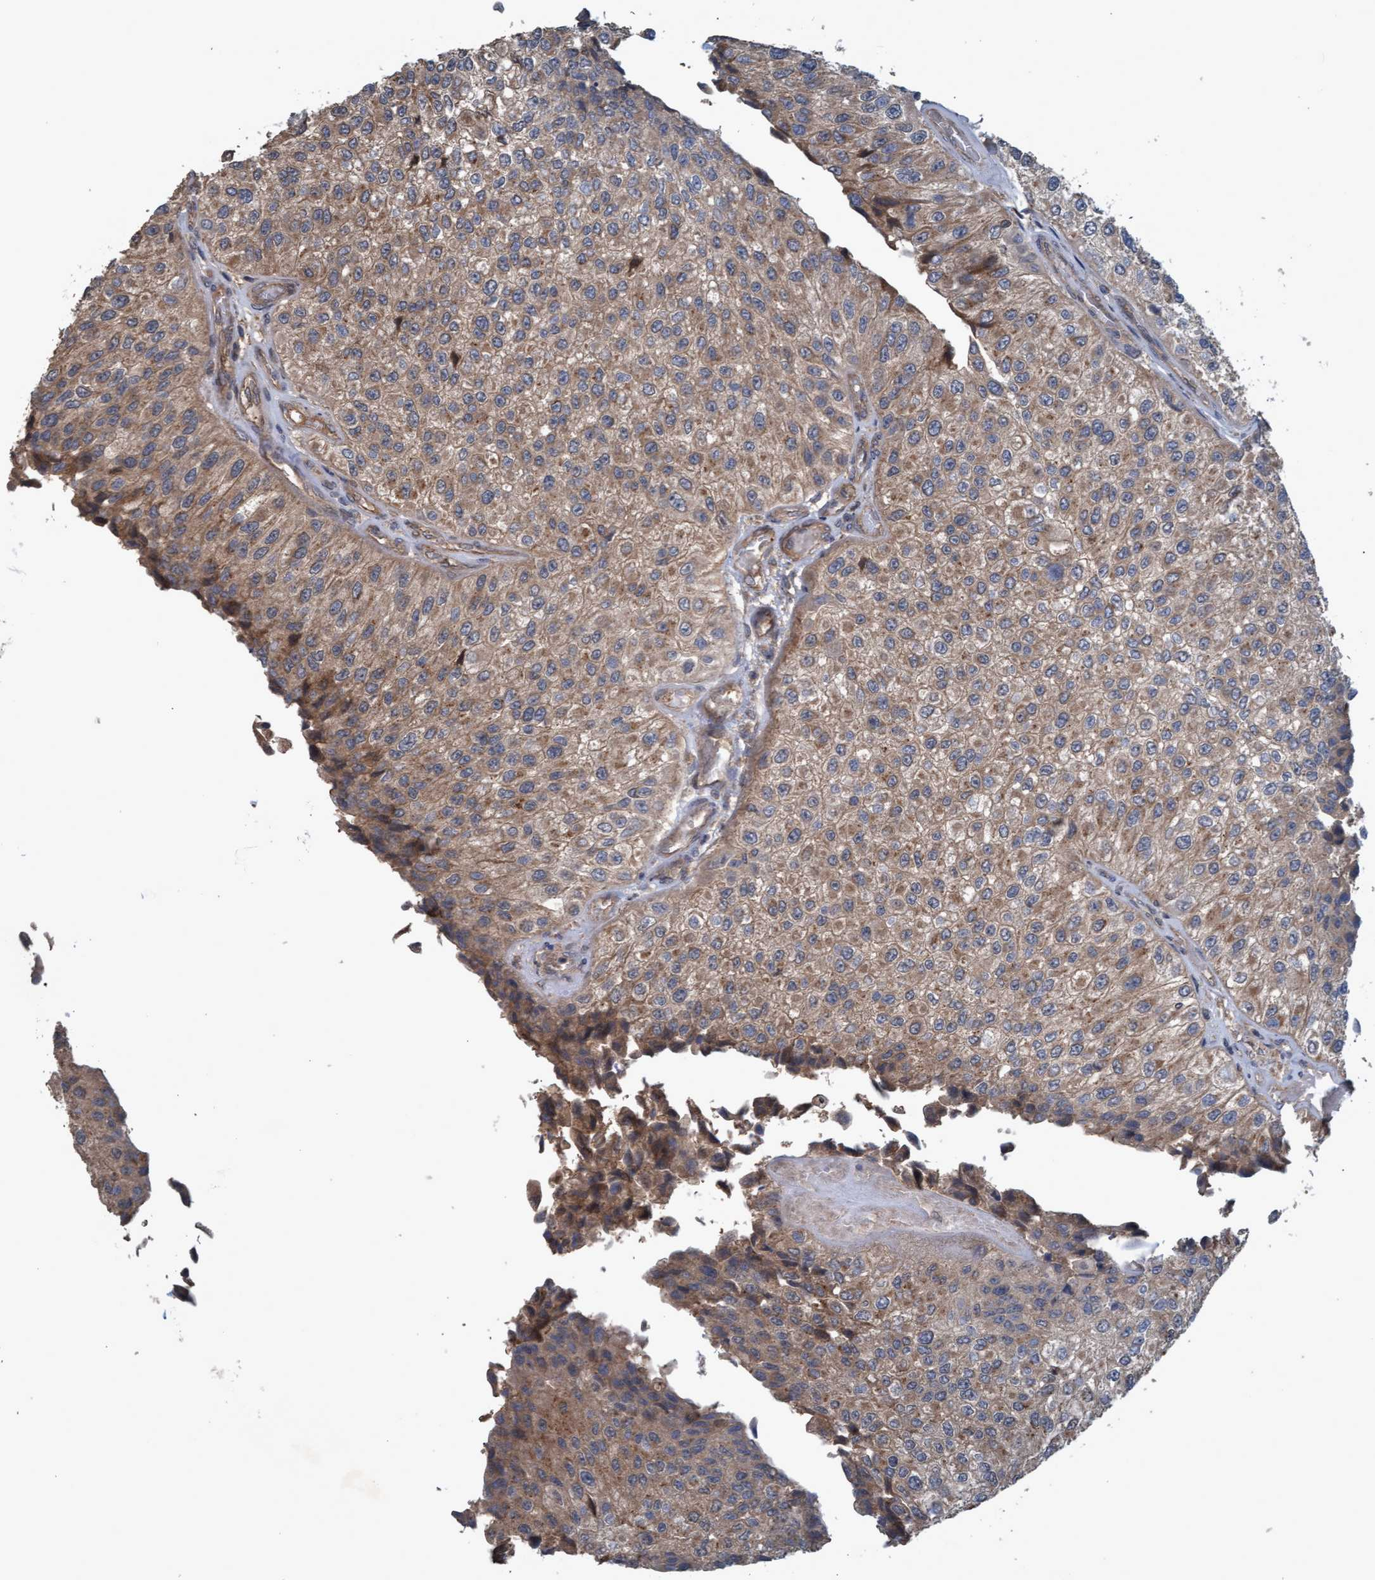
{"staining": {"intensity": "moderate", "quantity": ">75%", "location": "cytoplasmic/membranous"}, "tissue": "urothelial cancer", "cell_type": "Tumor cells", "image_type": "cancer", "snomed": [{"axis": "morphology", "description": "Urothelial carcinoma, High grade"}, {"axis": "topography", "description": "Kidney"}, {"axis": "topography", "description": "Urinary bladder"}], "caption": "Immunohistochemical staining of high-grade urothelial carcinoma shows moderate cytoplasmic/membranous protein expression in about >75% of tumor cells.", "gene": "GGT6", "patient": {"sex": "male", "age": 77}}